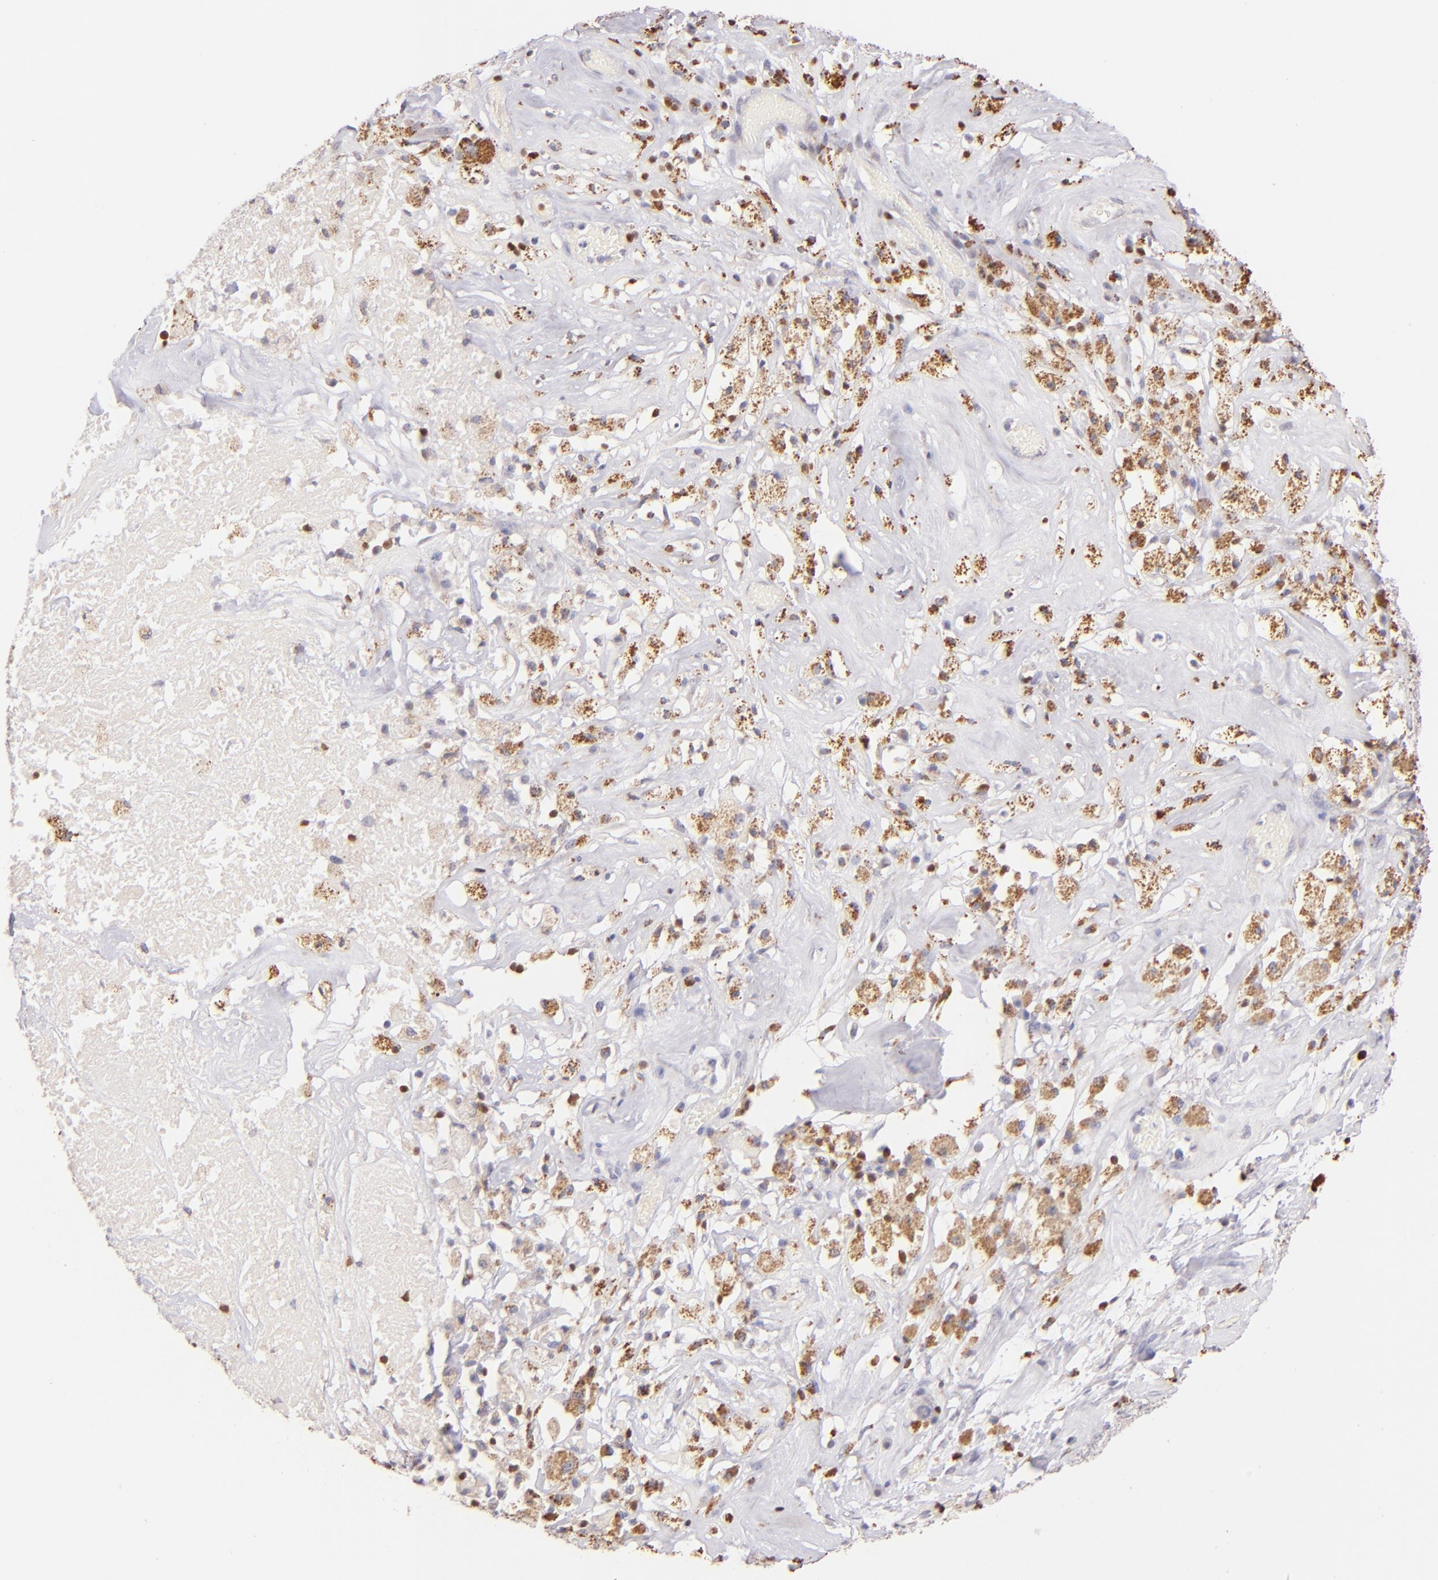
{"staining": {"intensity": "negative", "quantity": "none", "location": "none"}, "tissue": "ovarian cancer", "cell_type": "Tumor cells", "image_type": "cancer", "snomed": [{"axis": "morphology", "description": "Normal tissue, NOS"}, {"axis": "morphology", "description": "Cystadenocarcinoma, serous, NOS"}, {"axis": "topography", "description": "Ovary"}], "caption": "DAB (3,3'-diaminobenzidine) immunohistochemical staining of ovarian serous cystadenocarcinoma exhibits no significant positivity in tumor cells. (DAB IHC with hematoxylin counter stain).", "gene": "ZAP70", "patient": {"sex": "female", "age": 62}}